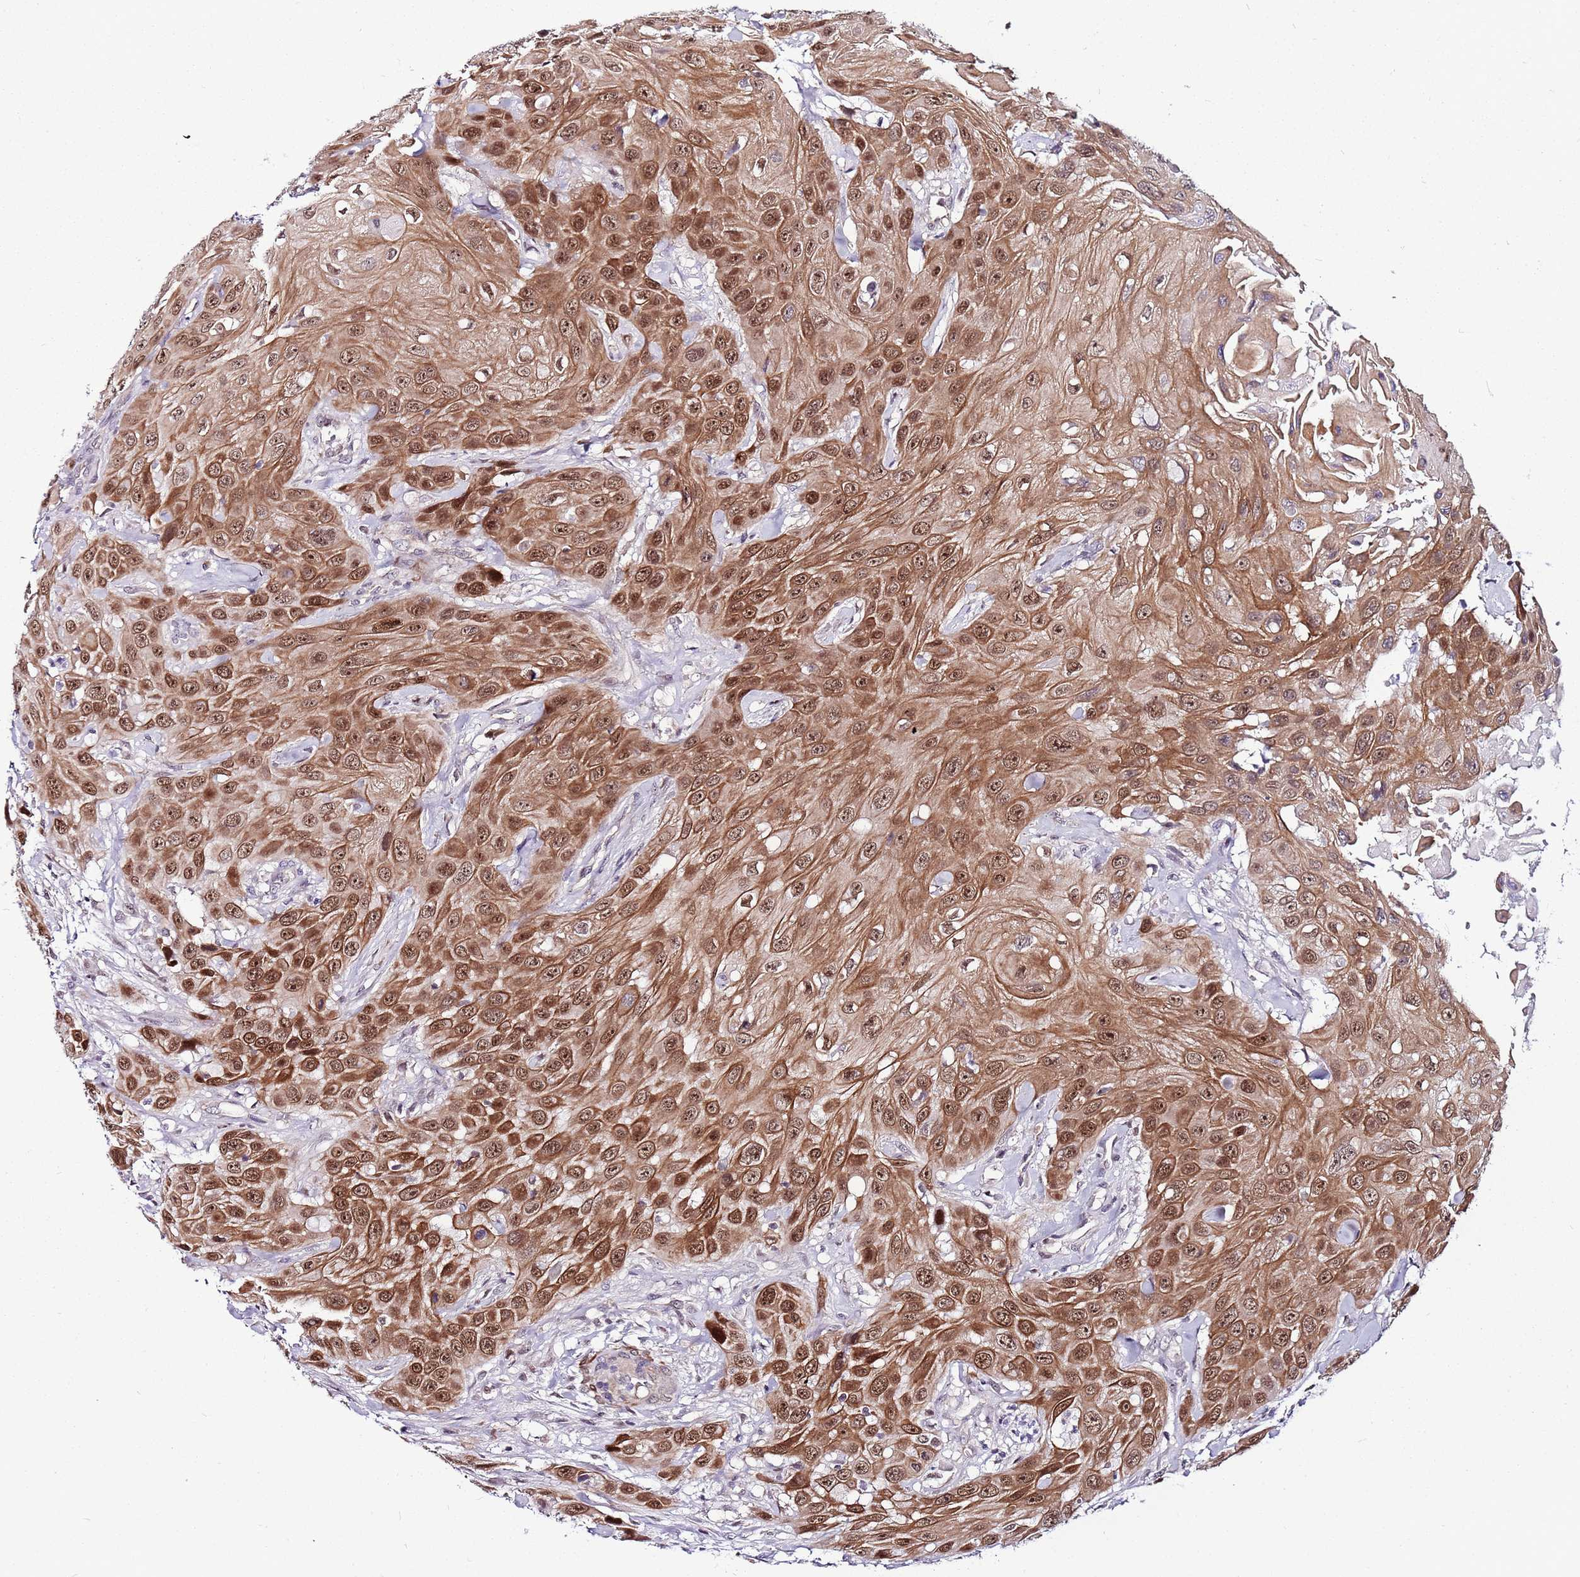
{"staining": {"intensity": "strong", "quantity": ">75%", "location": "cytoplasmic/membranous,nuclear"}, "tissue": "head and neck cancer", "cell_type": "Tumor cells", "image_type": "cancer", "snomed": [{"axis": "morphology", "description": "Squamous cell carcinoma, NOS"}, {"axis": "topography", "description": "Head-Neck"}], "caption": "Head and neck squamous cell carcinoma was stained to show a protein in brown. There is high levels of strong cytoplasmic/membranous and nuclear staining in about >75% of tumor cells.", "gene": "POLE3", "patient": {"sex": "male", "age": 81}}